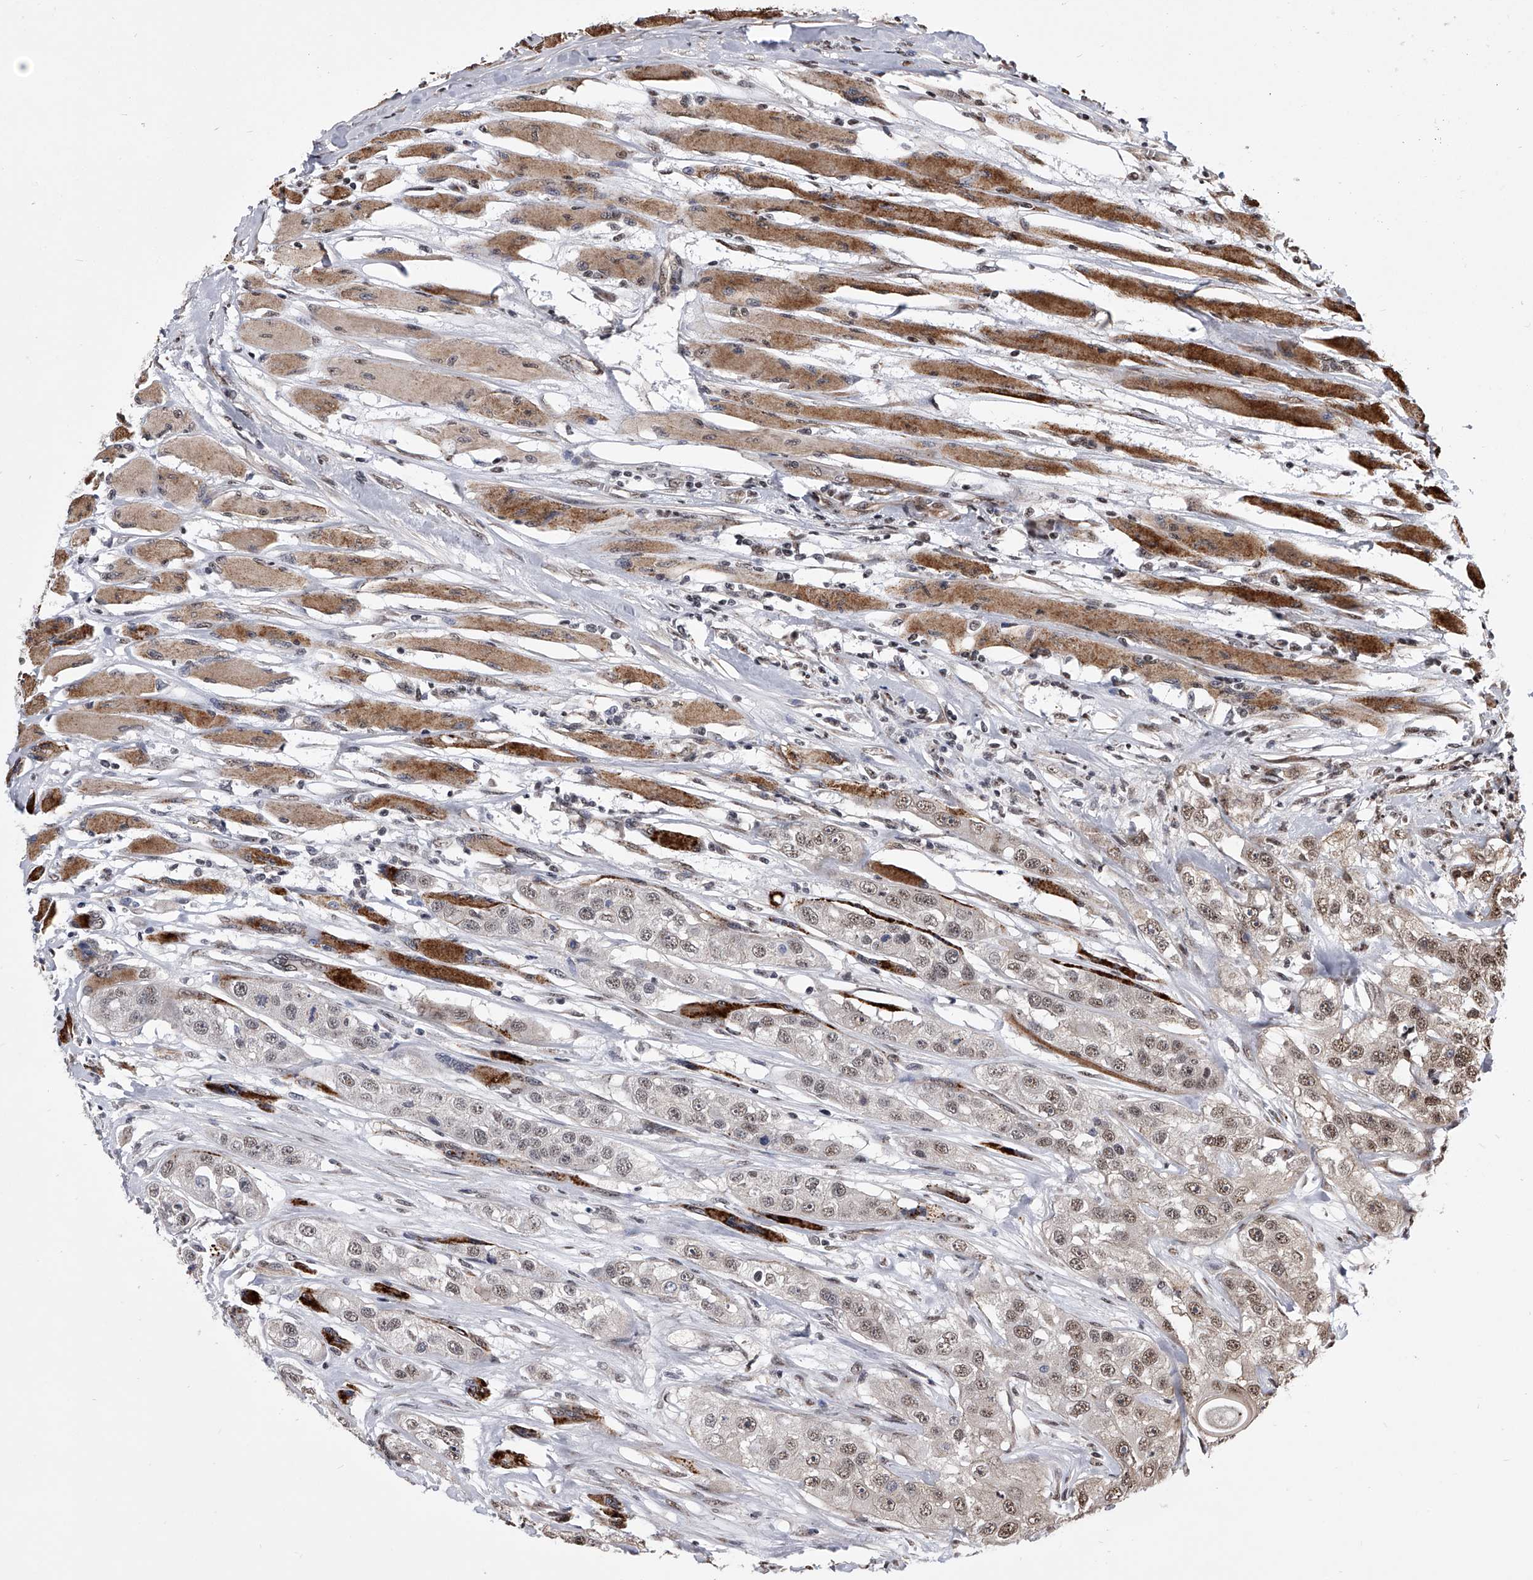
{"staining": {"intensity": "weak", "quantity": ">75%", "location": "nuclear"}, "tissue": "head and neck cancer", "cell_type": "Tumor cells", "image_type": "cancer", "snomed": [{"axis": "morphology", "description": "Normal tissue, NOS"}, {"axis": "morphology", "description": "Squamous cell carcinoma, NOS"}, {"axis": "topography", "description": "Skeletal muscle"}, {"axis": "topography", "description": "Head-Neck"}], "caption": "A brown stain labels weak nuclear expression of a protein in head and neck cancer (squamous cell carcinoma) tumor cells. Nuclei are stained in blue.", "gene": "ZNF76", "patient": {"sex": "male", "age": 51}}